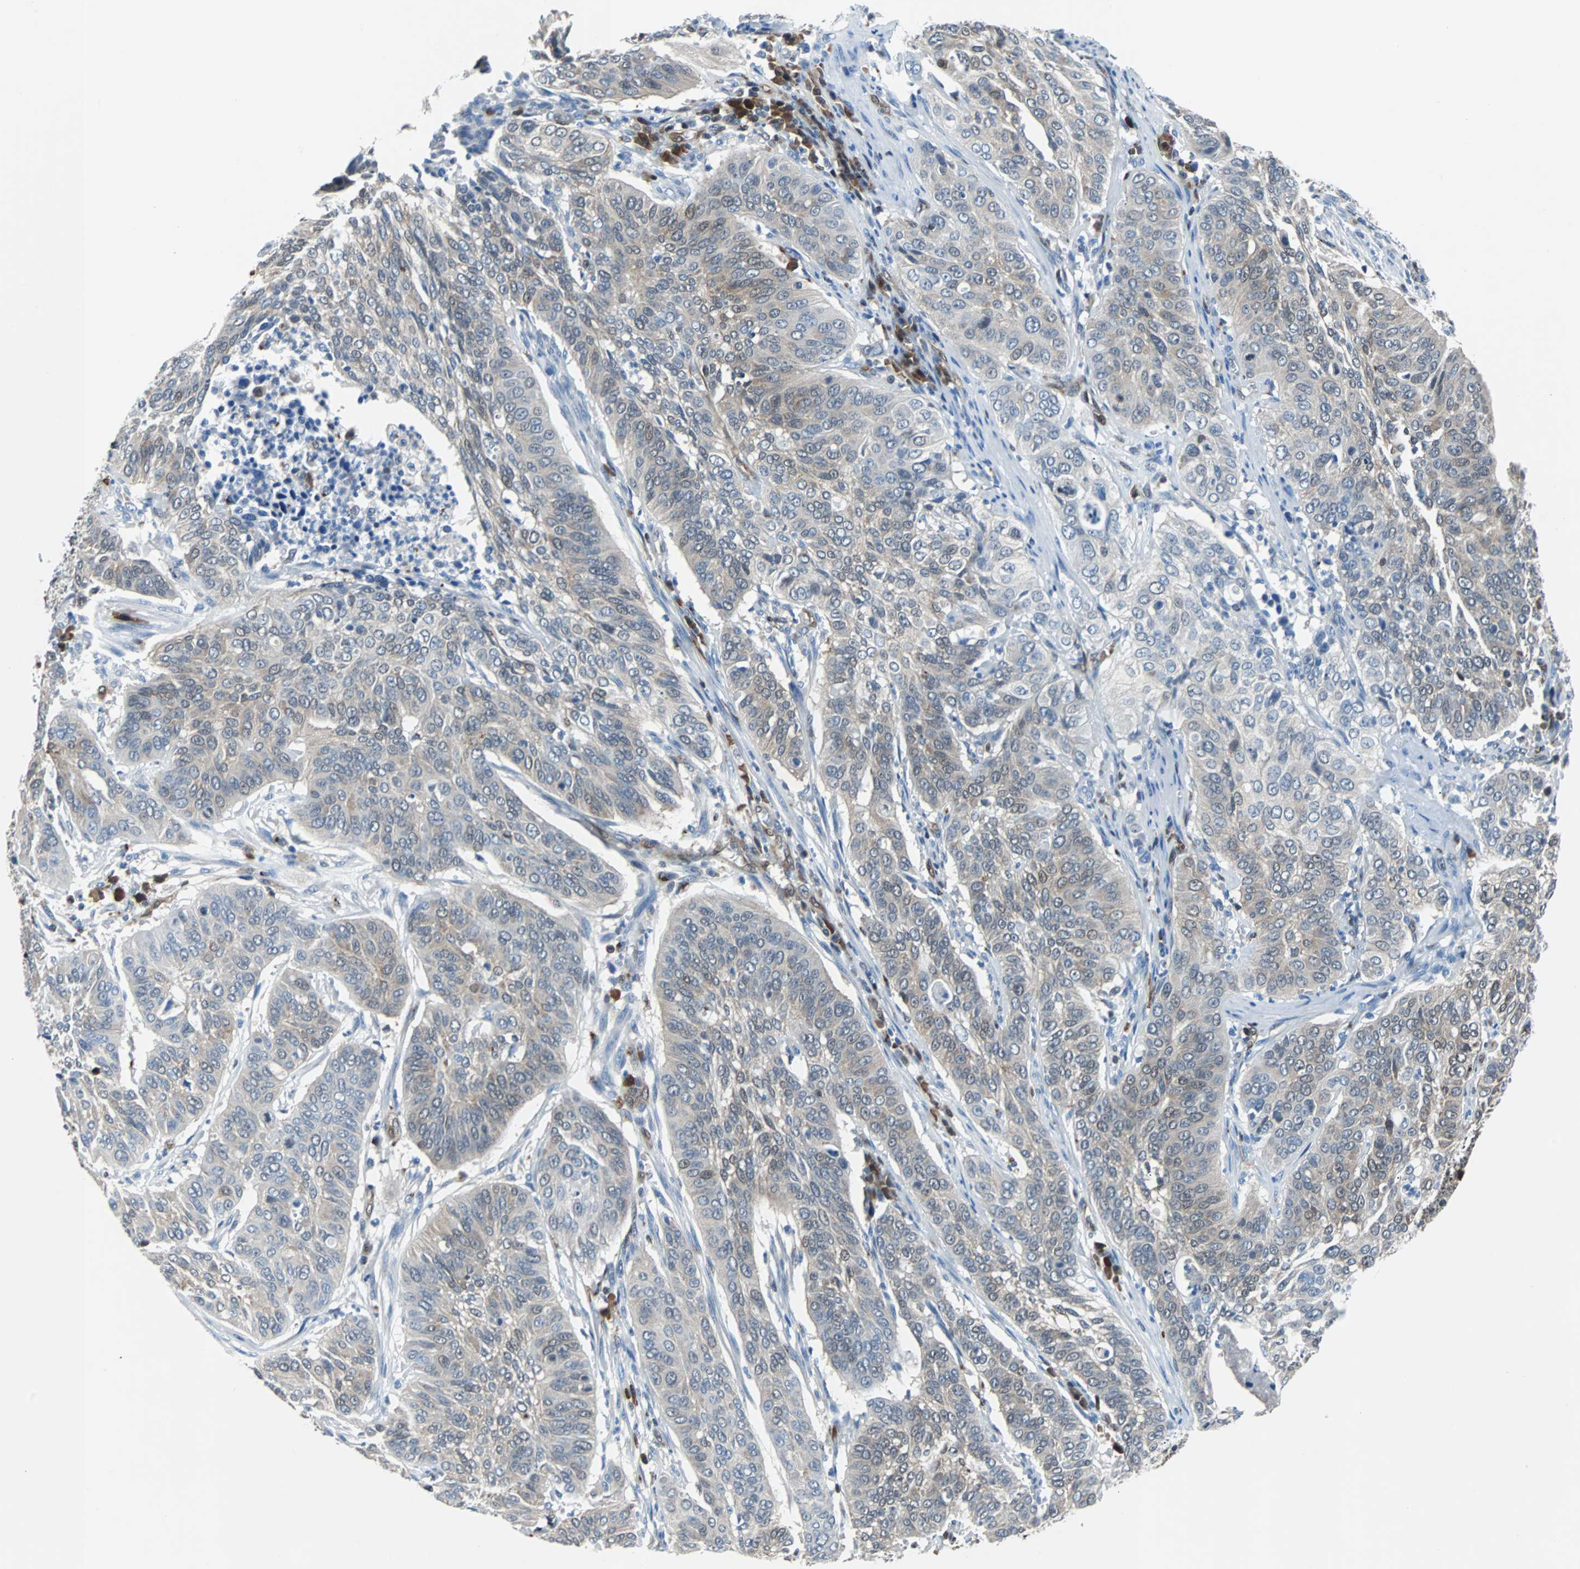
{"staining": {"intensity": "weak", "quantity": "<25%", "location": "cytoplasmic/membranous,nuclear"}, "tissue": "cervical cancer", "cell_type": "Tumor cells", "image_type": "cancer", "snomed": [{"axis": "morphology", "description": "Squamous cell carcinoma, NOS"}, {"axis": "topography", "description": "Cervix"}], "caption": "Tumor cells show no significant staining in squamous cell carcinoma (cervical).", "gene": "MAP2K6", "patient": {"sex": "female", "age": 39}}